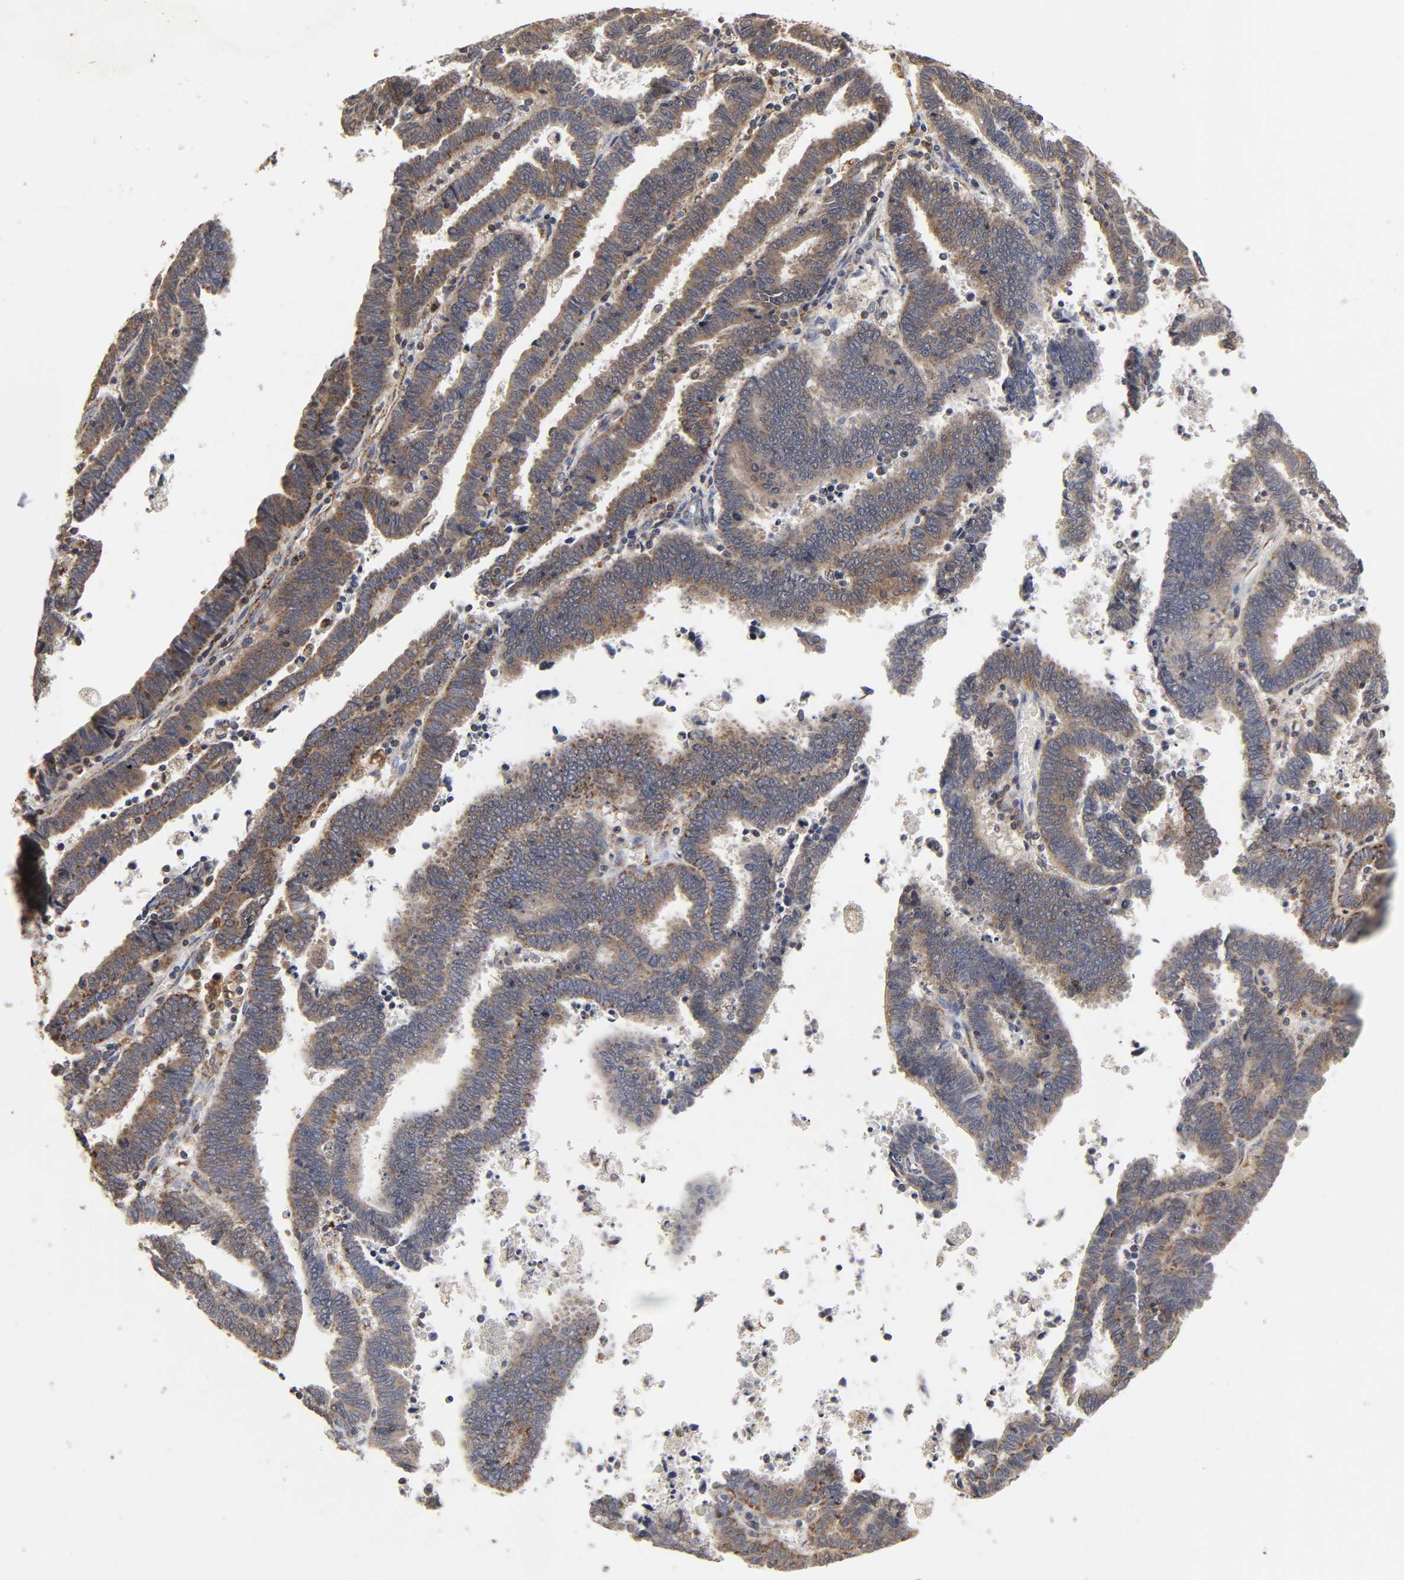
{"staining": {"intensity": "moderate", "quantity": ">75%", "location": "cytoplasmic/membranous"}, "tissue": "endometrial cancer", "cell_type": "Tumor cells", "image_type": "cancer", "snomed": [{"axis": "morphology", "description": "Adenocarcinoma, NOS"}, {"axis": "topography", "description": "Uterus"}], "caption": "A brown stain shows moderate cytoplasmic/membranous positivity of a protein in endometrial cancer (adenocarcinoma) tumor cells.", "gene": "COX6B1", "patient": {"sex": "female", "age": 83}}